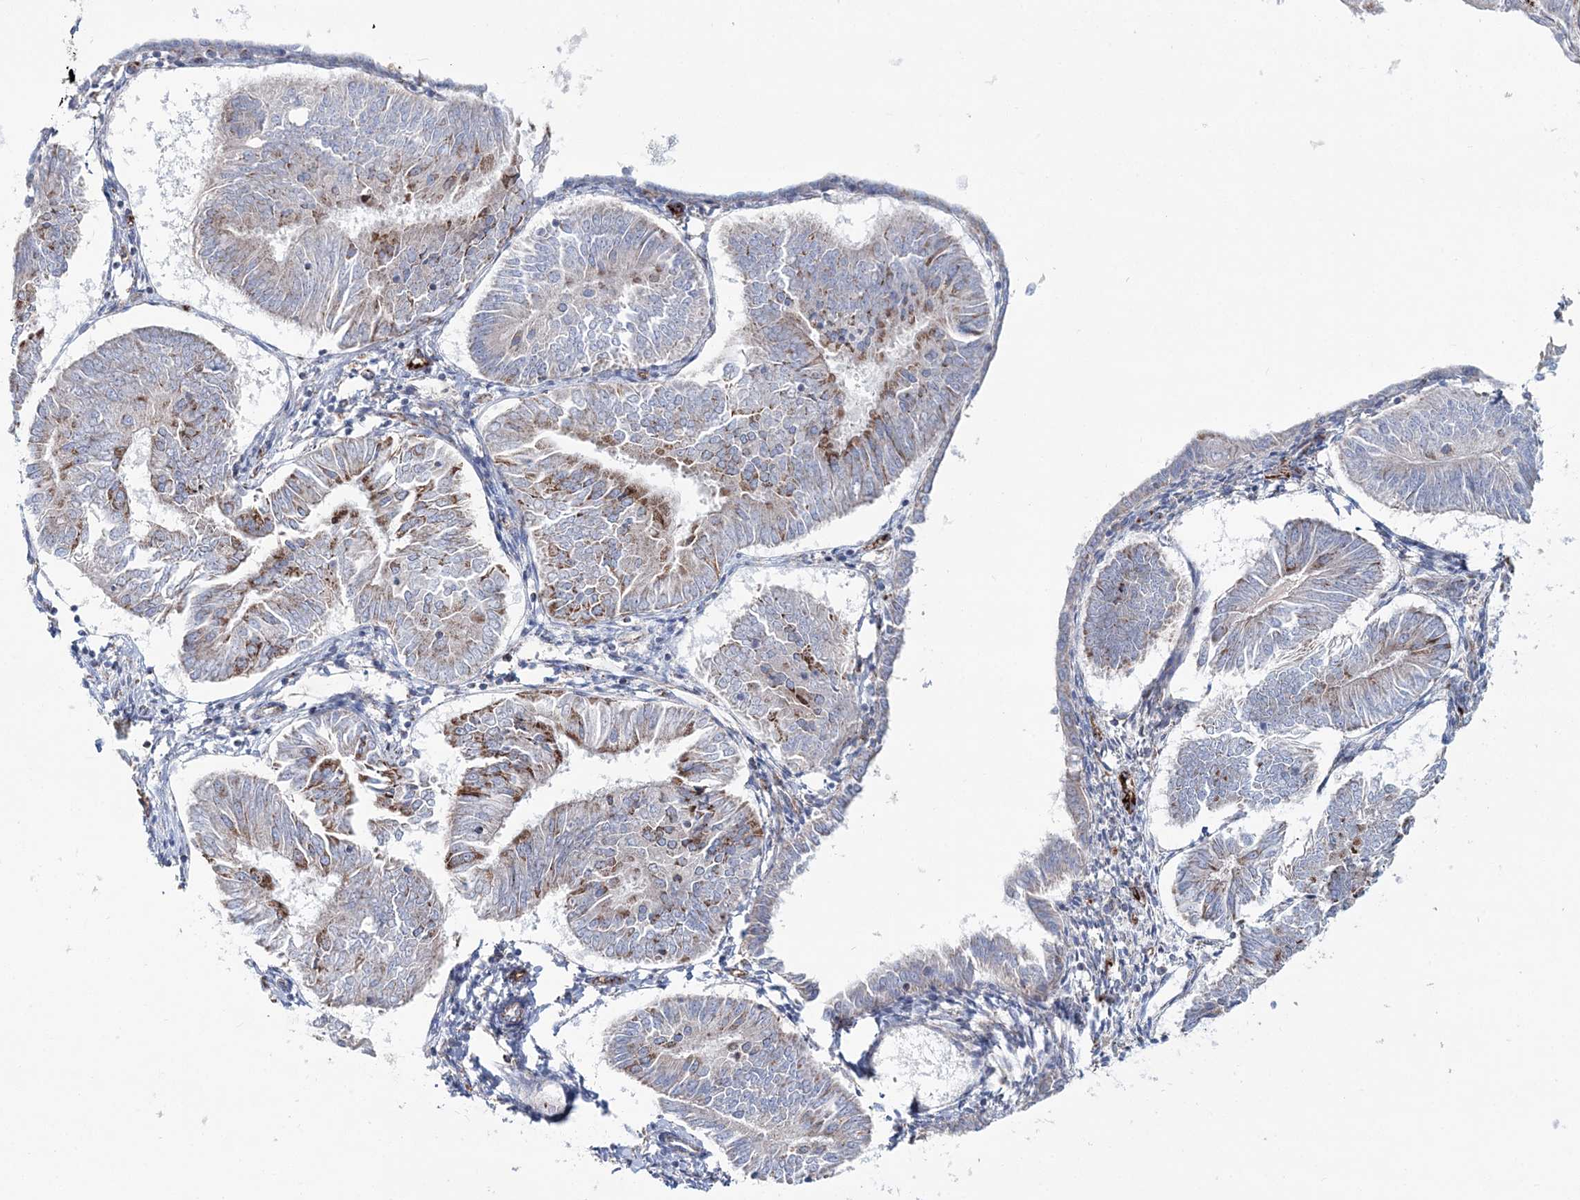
{"staining": {"intensity": "moderate", "quantity": "<25%", "location": "cytoplasmic/membranous"}, "tissue": "endometrial cancer", "cell_type": "Tumor cells", "image_type": "cancer", "snomed": [{"axis": "morphology", "description": "Adenocarcinoma, NOS"}, {"axis": "topography", "description": "Endometrium"}], "caption": "High-magnification brightfield microscopy of endometrial adenocarcinoma stained with DAB (brown) and counterstained with hematoxylin (blue). tumor cells exhibit moderate cytoplasmic/membranous positivity is seen in approximately<25% of cells.", "gene": "ARHGAP6", "patient": {"sex": "female", "age": 58}}